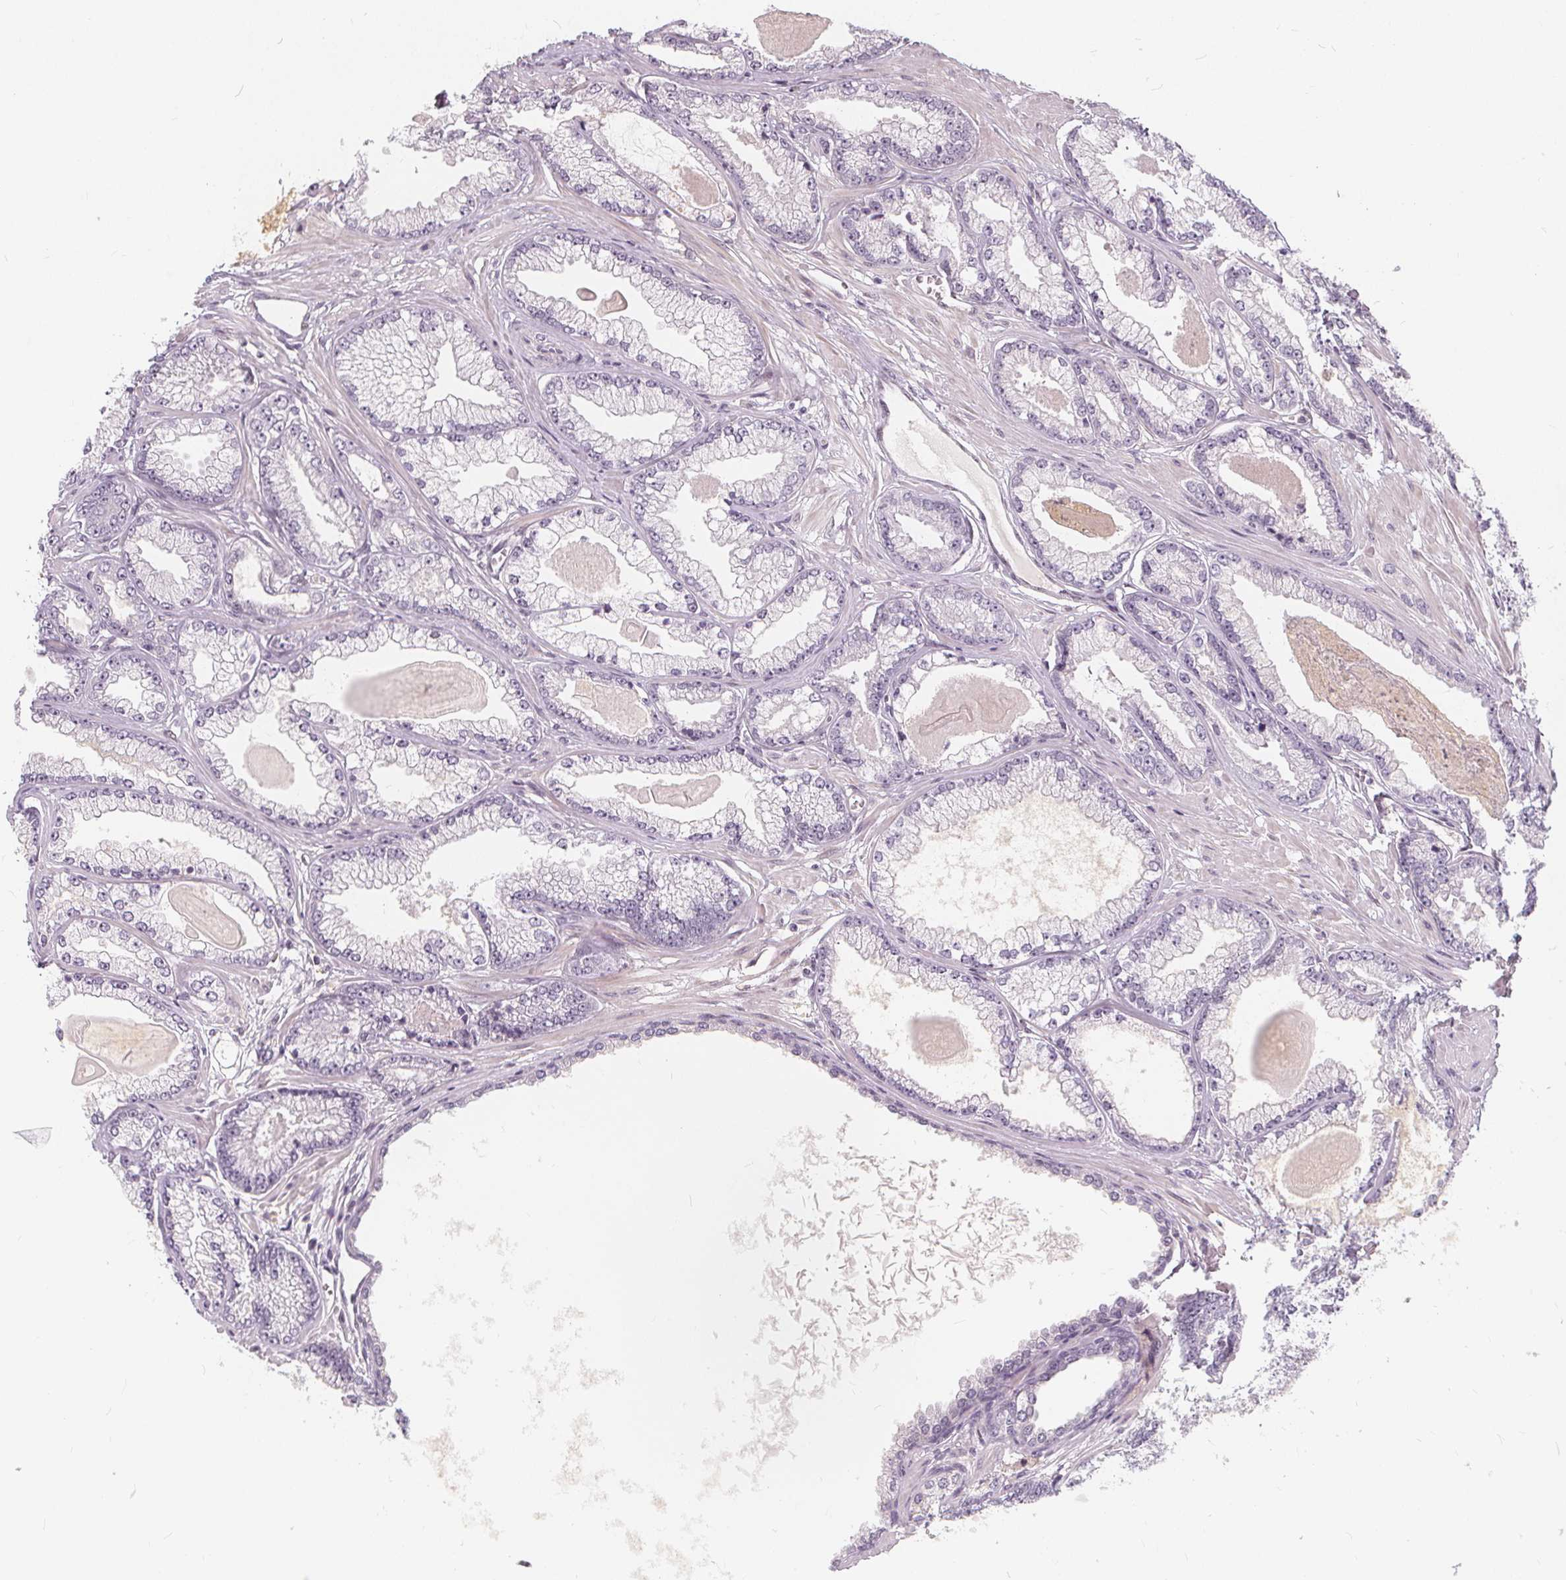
{"staining": {"intensity": "negative", "quantity": "none", "location": "none"}, "tissue": "prostate cancer", "cell_type": "Tumor cells", "image_type": "cancer", "snomed": [{"axis": "morphology", "description": "Adenocarcinoma, Low grade"}, {"axis": "topography", "description": "Prostate"}], "caption": "Tumor cells show no significant positivity in prostate cancer (adenocarcinoma (low-grade)).", "gene": "DRC3", "patient": {"sex": "male", "age": 64}}